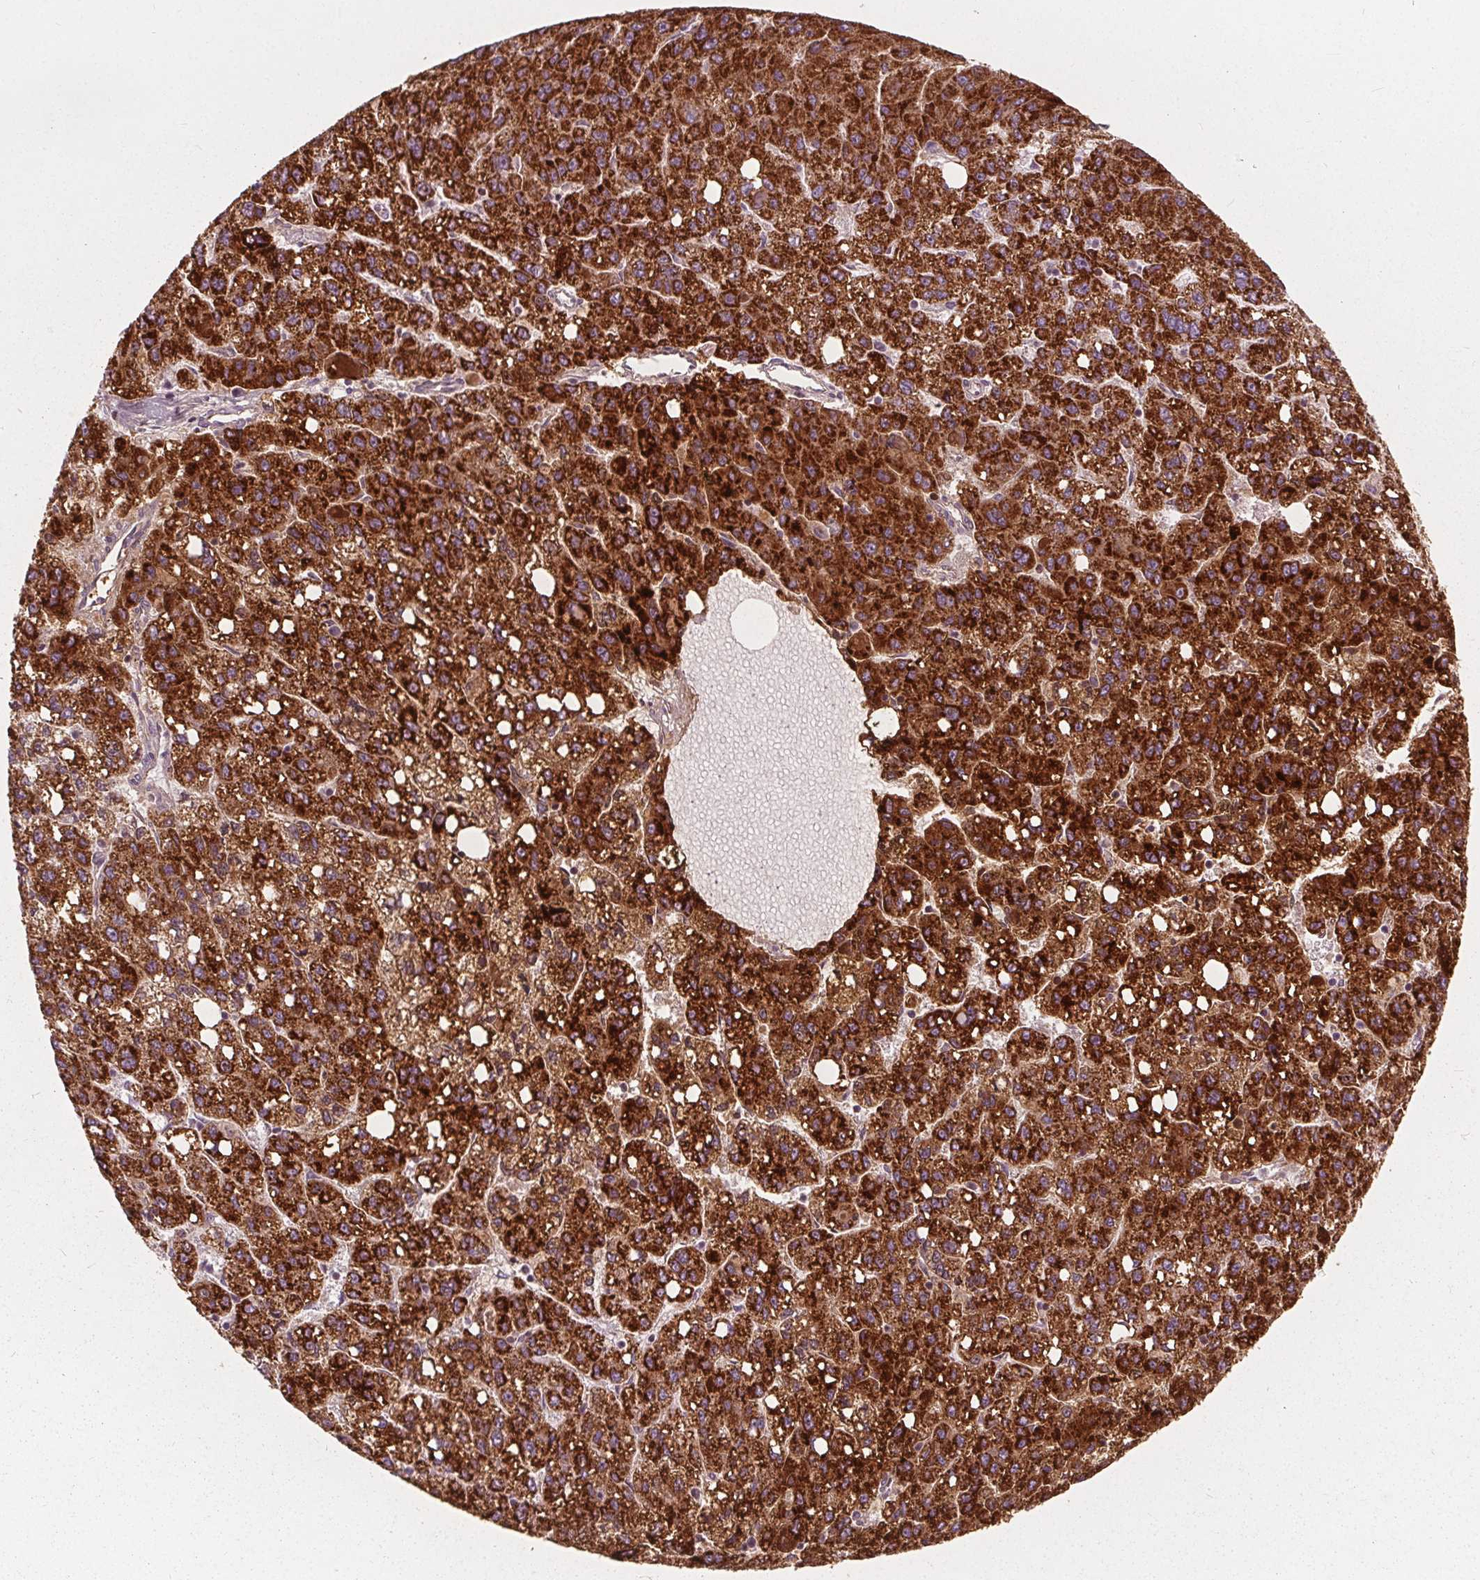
{"staining": {"intensity": "strong", "quantity": ">75%", "location": "cytoplasmic/membranous"}, "tissue": "liver cancer", "cell_type": "Tumor cells", "image_type": "cancer", "snomed": [{"axis": "morphology", "description": "Carcinoma, Hepatocellular, NOS"}, {"axis": "topography", "description": "Liver"}], "caption": "High-magnification brightfield microscopy of hepatocellular carcinoma (liver) stained with DAB (brown) and counterstained with hematoxylin (blue). tumor cells exhibit strong cytoplasmic/membranous expression is seen in approximately>75% of cells.", "gene": "ECI2", "patient": {"sex": "female", "age": 82}}